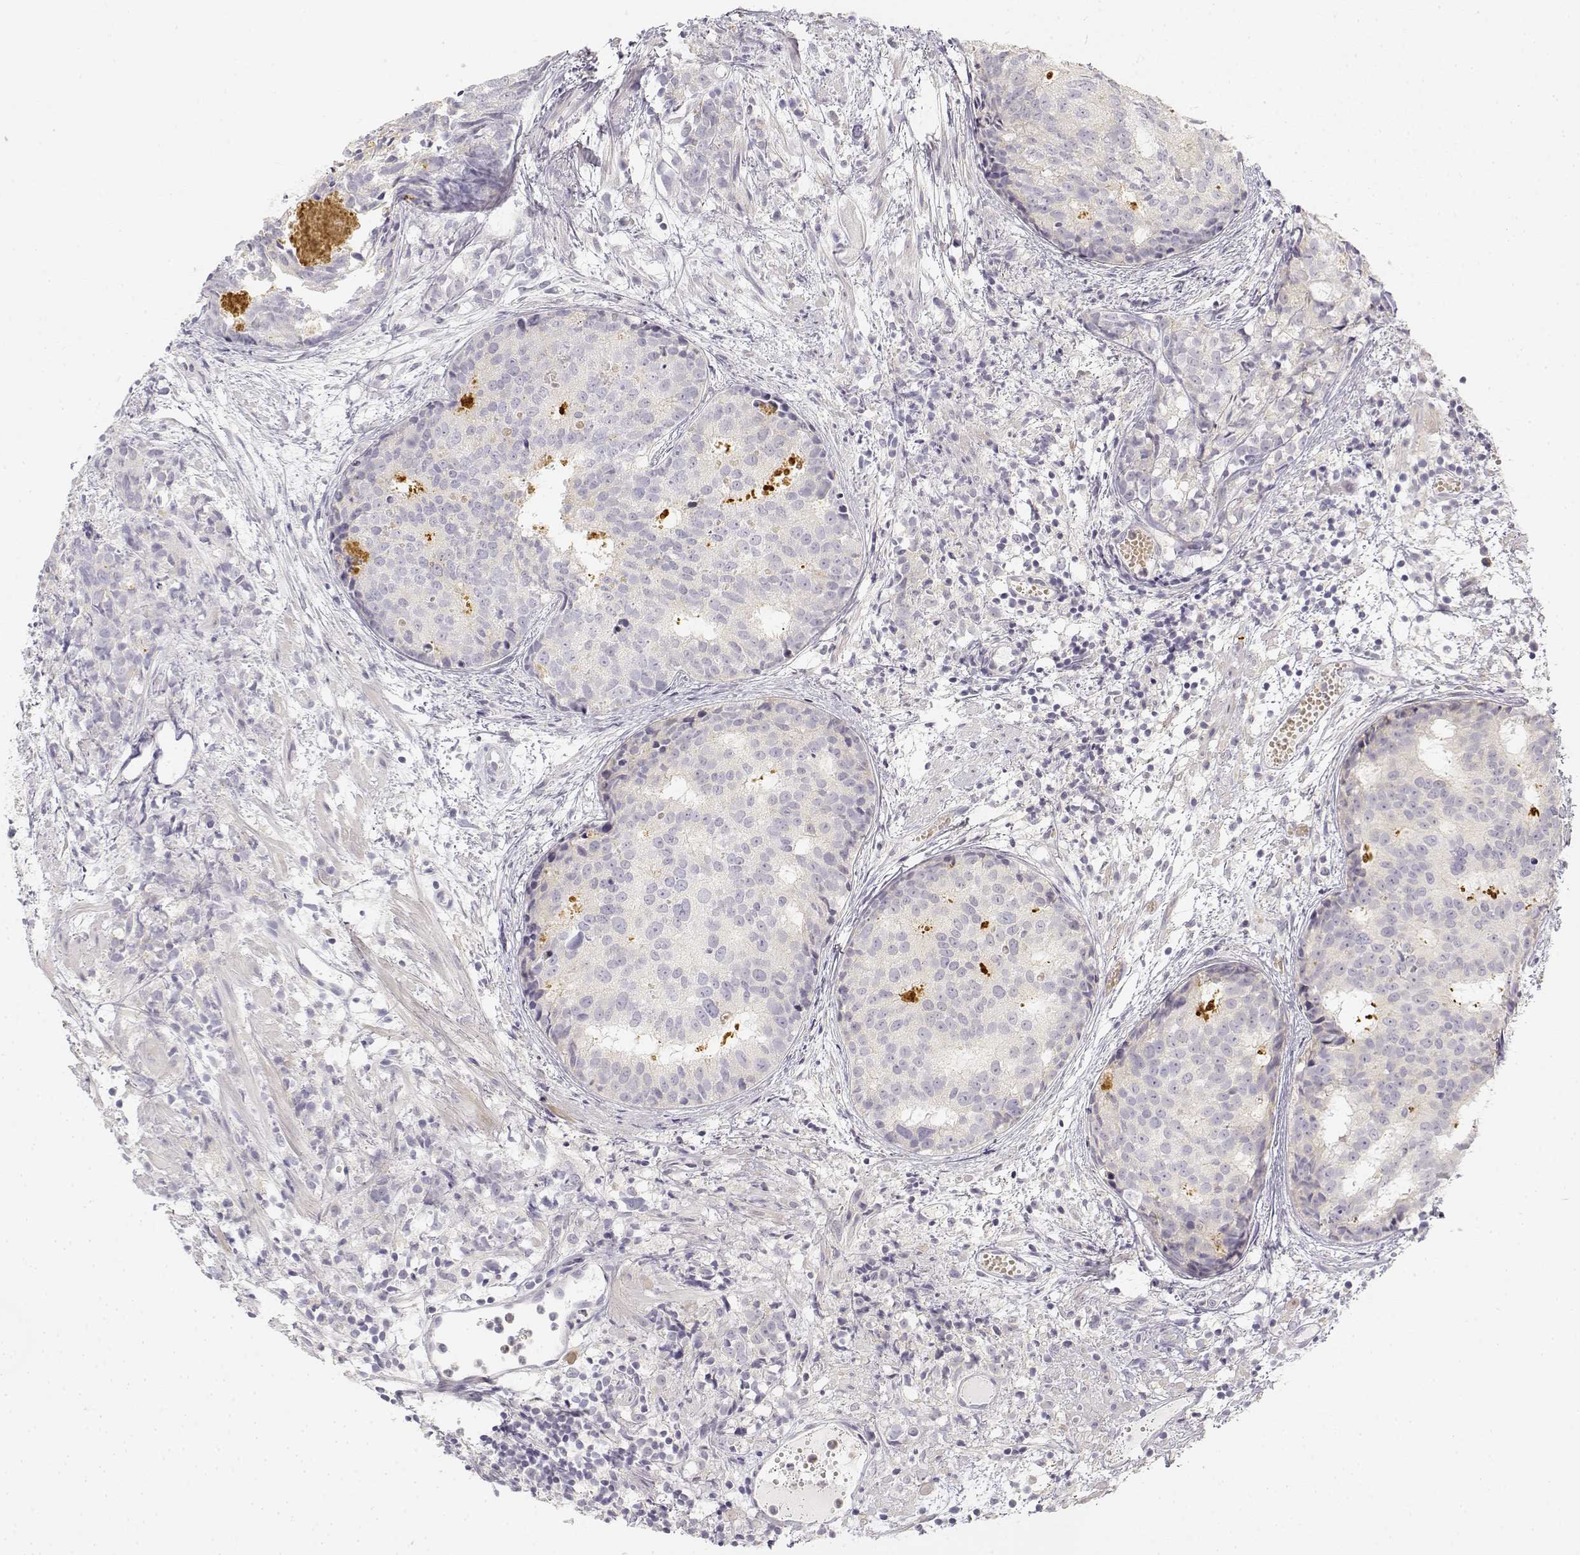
{"staining": {"intensity": "negative", "quantity": "none", "location": "none"}, "tissue": "prostate cancer", "cell_type": "Tumor cells", "image_type": "cancer", "snomed": [{"axis": "morphology", "description": "Adenocarcinoma, High grade"}, {"axis": "topography", "description": "Prostate"}], "caption": "This image is of prostate cancer stained with immunohistochemistry (IHC) to label a protein in brown with the nuclei are counter-stained blue. There is no positivity in tumor cells. The staining is performed using DAB brown chromogen with nuclei counter-stained in using hematoxylin.", "gene": "GLIPR1L2", "patient": {"sex": "male", "age": 58}}